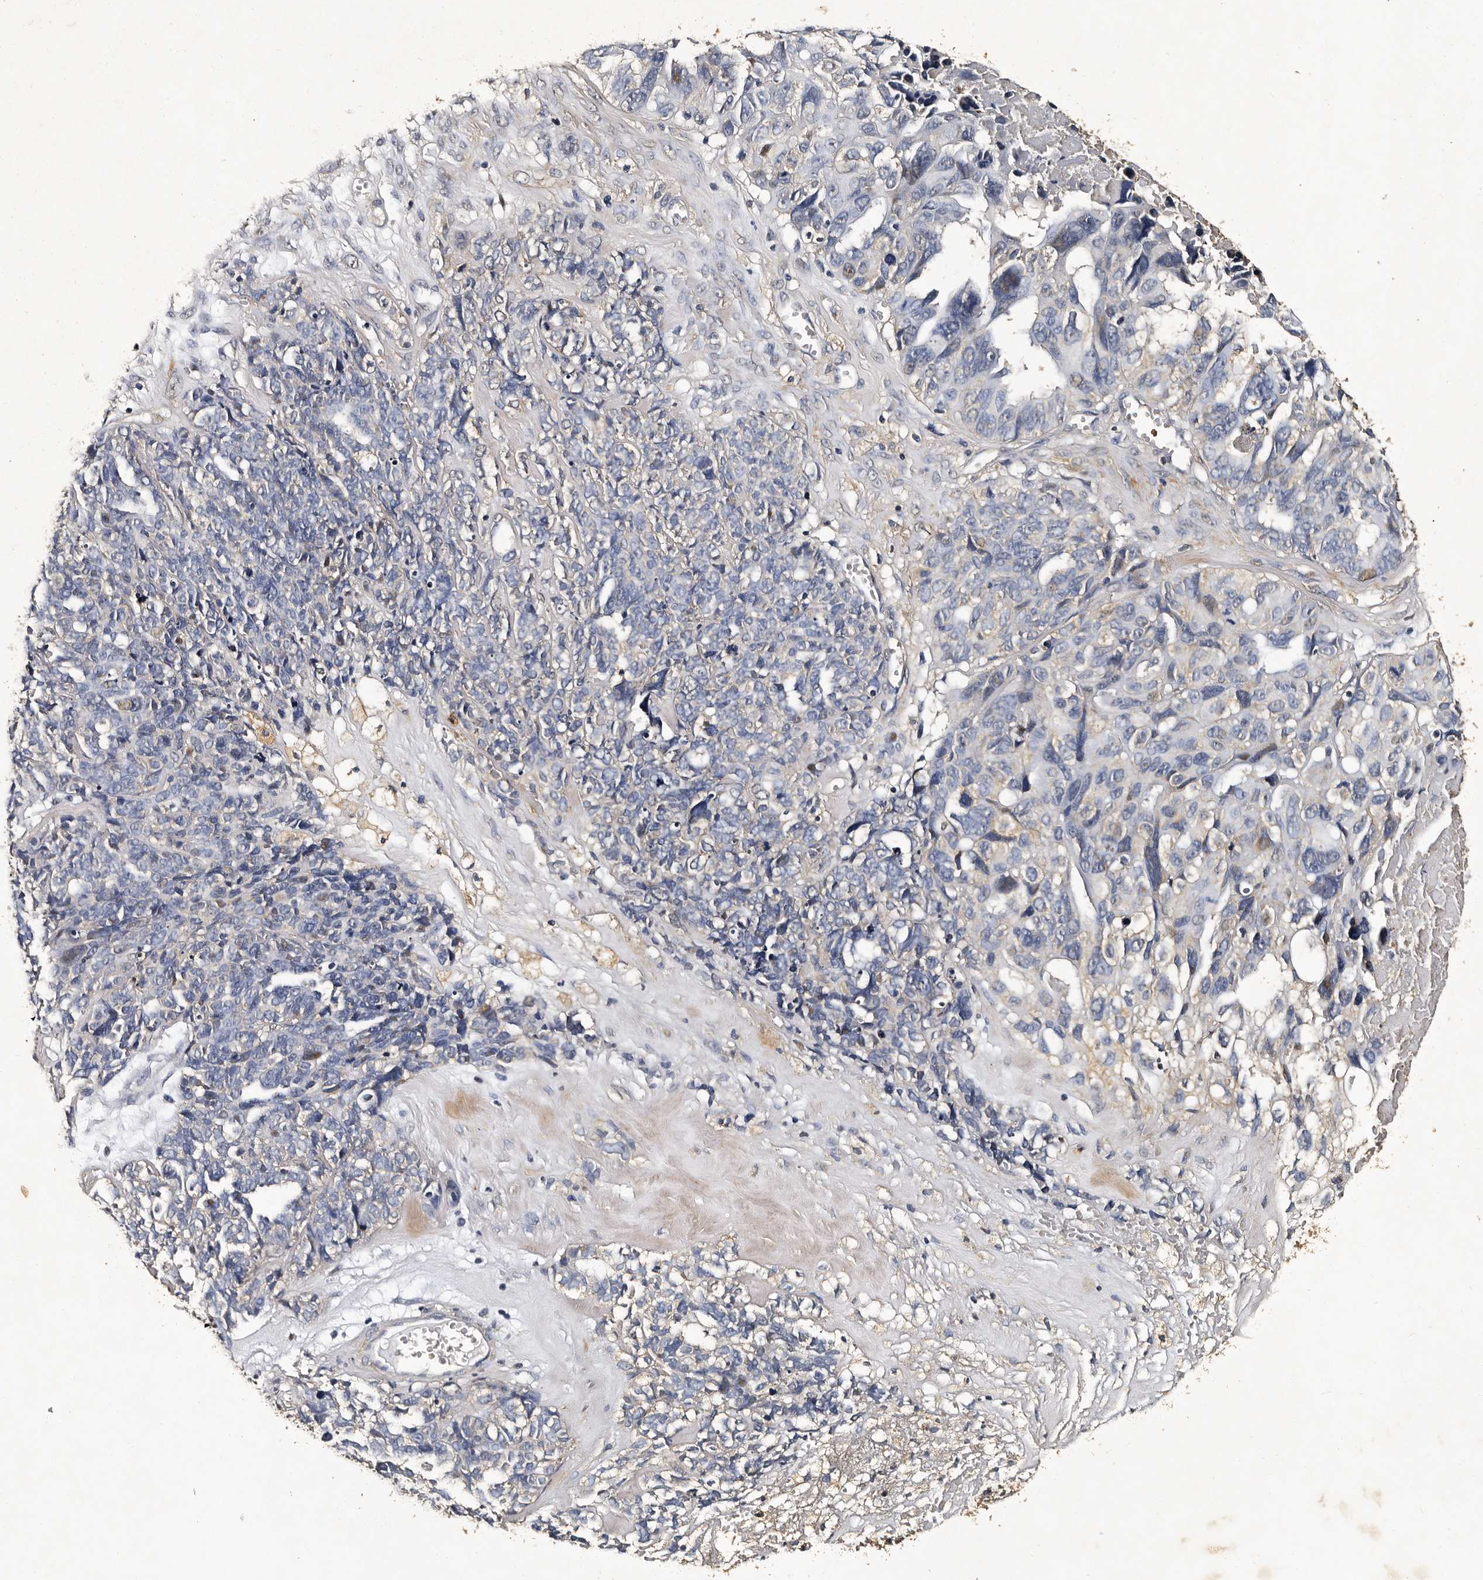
{"staining": {"intensity": "moderate", "quantity": "25%-75%", "location": "cytoplasmic/membranous,nuclear"}, "tissue": "ovarian cancer", "cell_type": "Tumor cells", "image_type": "cancer", "snomed": [{"axis": "morphology", "description": "Cystadenocarcinoma, serous, NOS"}, {"axis": "topography", "description": "Ovary"}], "caption": "Immunohistochemical staining of human ovarian cancer (serous cystadenocarcinoma) reveals medium levels of moderate cytoplasmic/membranous and nuclear expression in about 25%-75% of tumor cells.", "gene": "CPNE3", "patient": {"sex": "female", "age": 79}}